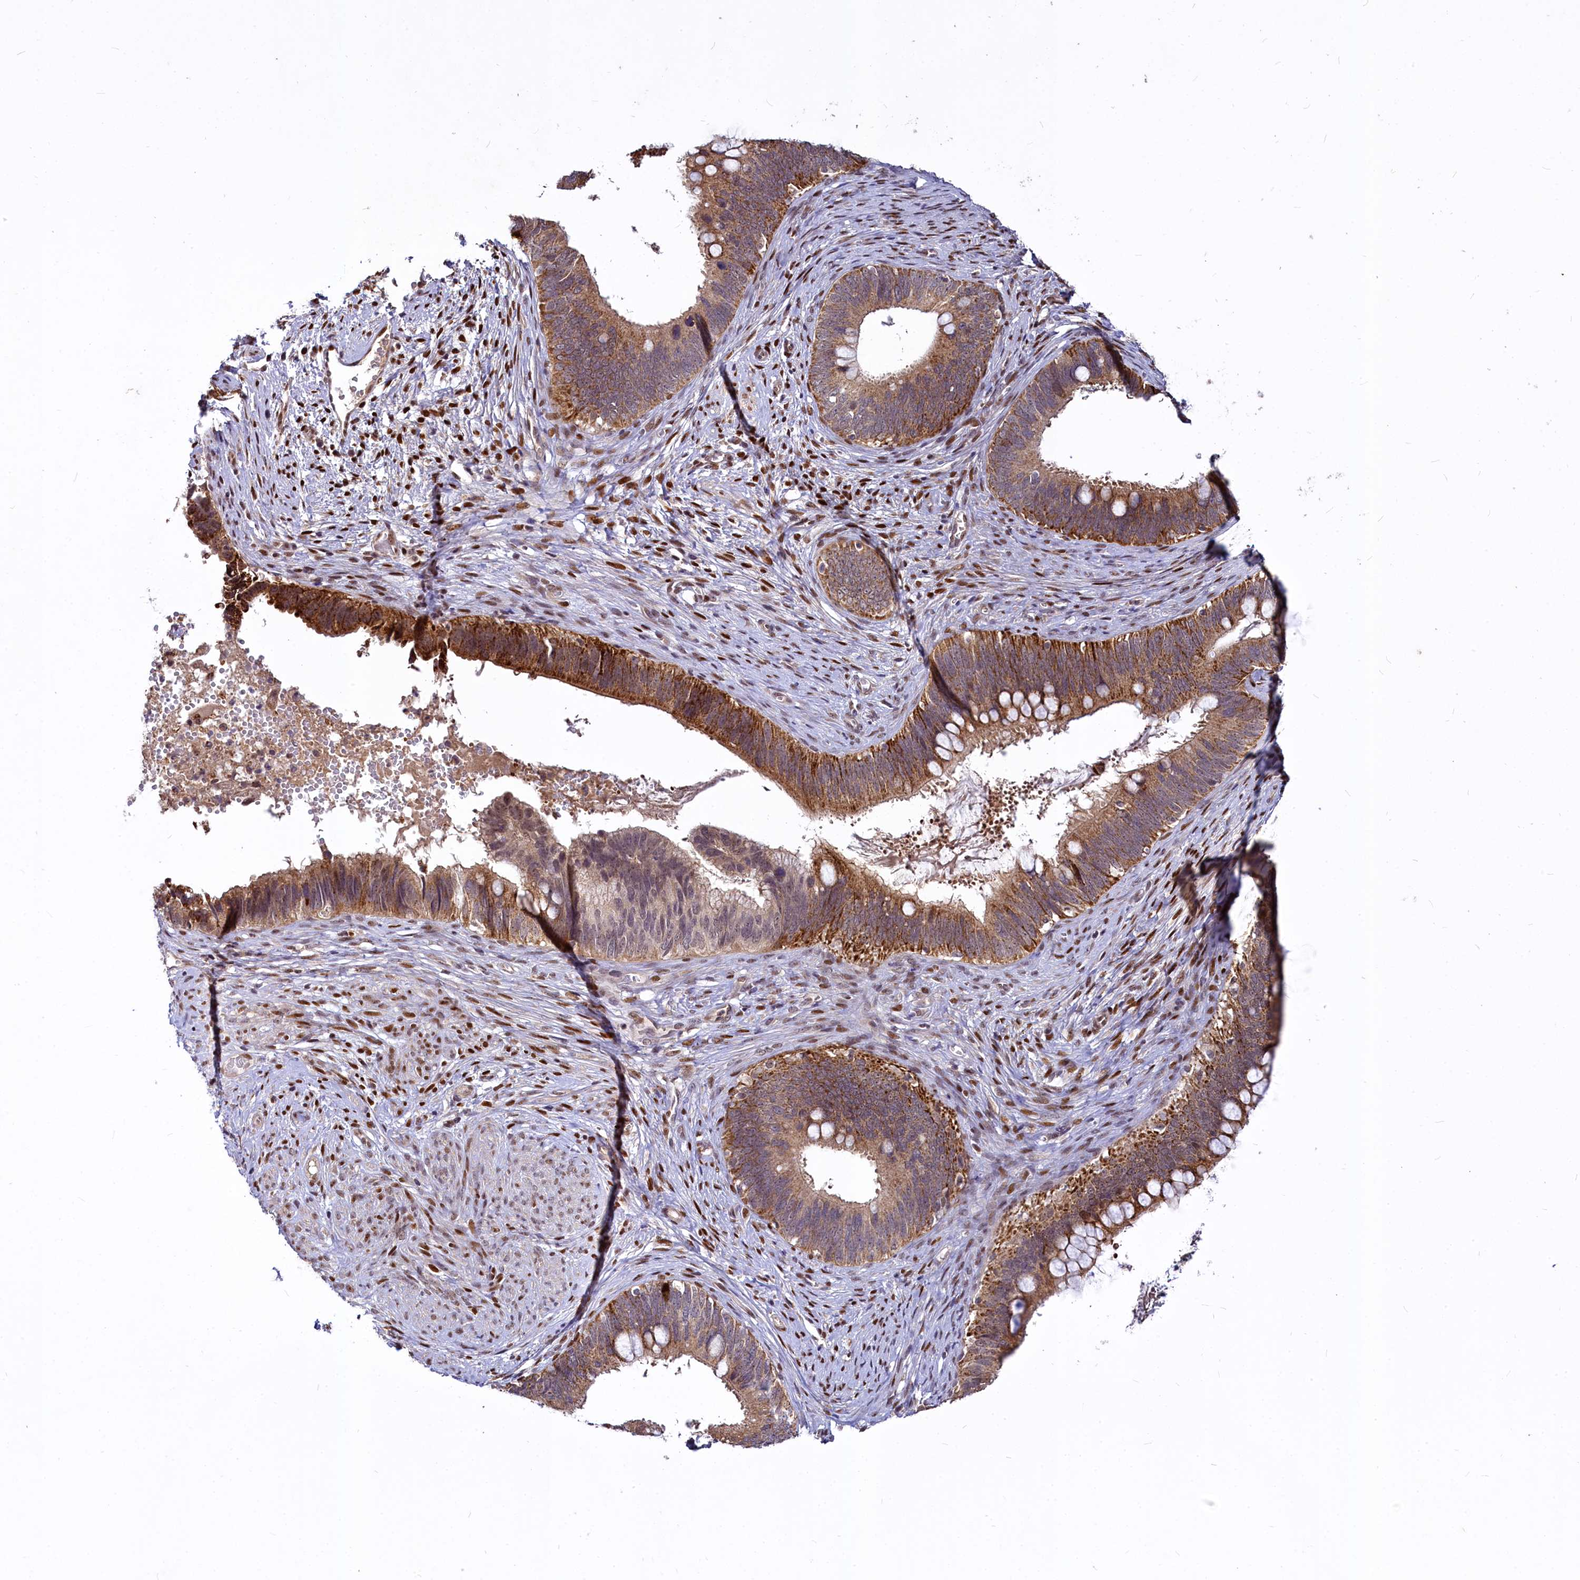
{"staining": {"intensity": "moderate", "quantity": ">75%", "location": "cytoplasmic/membranous"}, "tissue": "cervical cancer", "cell_type": "Tumor cells", "image_type": "cancer", "snomed": [{"axis": "morphology", "description": "Adenocarcinoma, NOS"}, {"axis": "topography", "description": "Cervix"}], "caption": "Adenocarcinoma (cervical) stained with a brown dye demonstrates moderate cytoplasmic/membranous positive expression in approximately >75% of tumor cells.", "gene": "MAML2", "patient": {"sex": "female", "age": 42}}